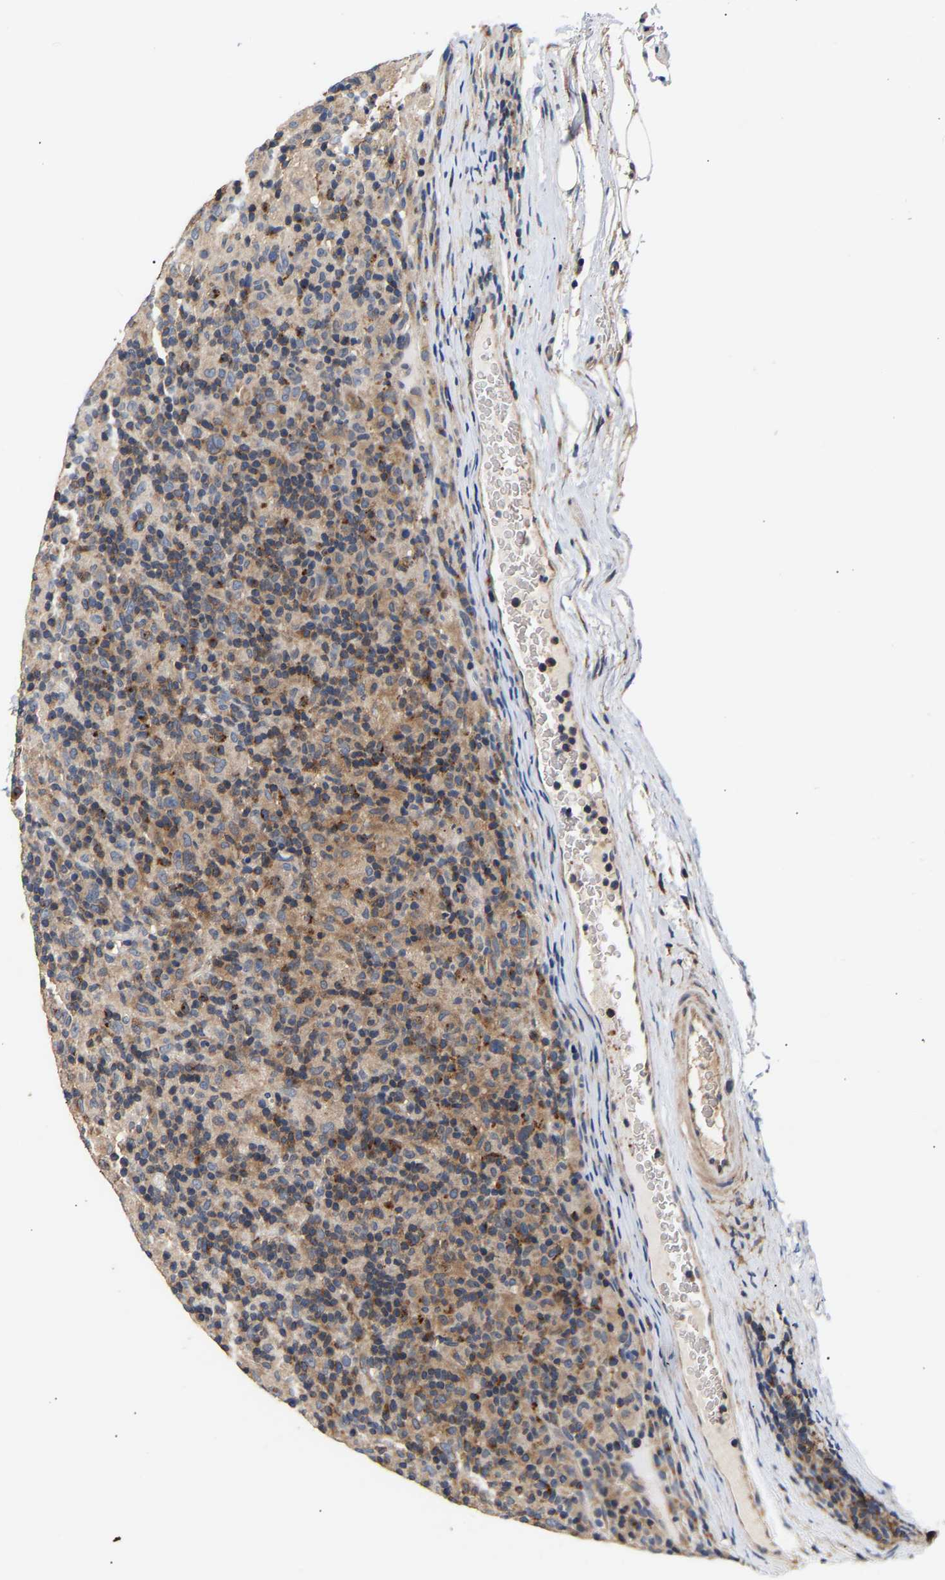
{"staining": {"intensity": "weak", "quantity": "<25%", "location": "cytoplasmic/membranous"}, "tissue": "lymphoma", "cell_type": "Tumor cells", "image_type": "cancer", "snomed": [{"axis": "morphology", "description": "Hodgkin's disease, NOS"}, {"axis": "topography", "description": "Lymph node"}], "caption": "Immunohistochemical staining of lymphoma exhibits no significant positivity in tumor cells.", "gene": "LRBA", "patient": {"sex": "male", "age": 70}}